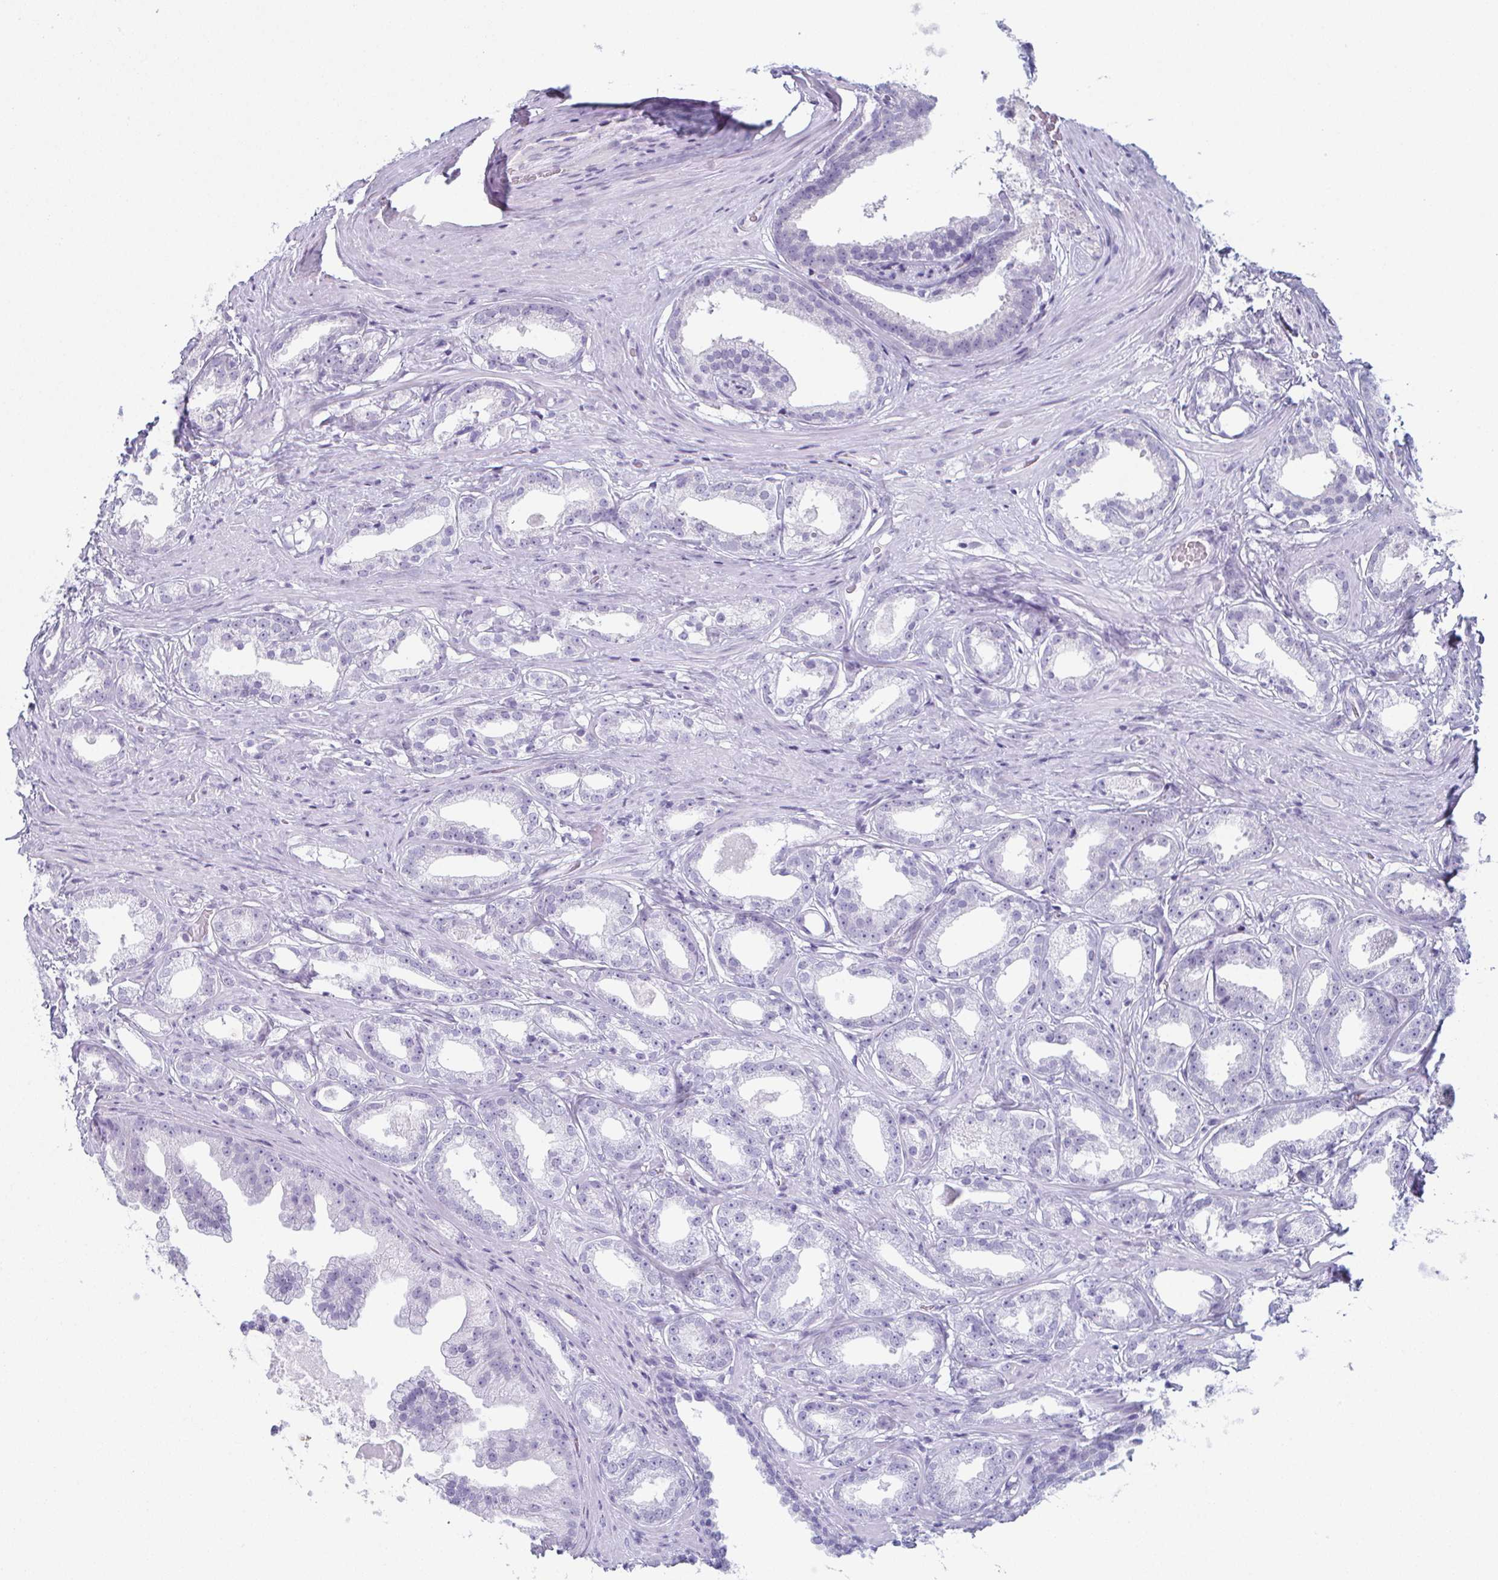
{"staining": {"intensity": "negative", "quantity": "none", "location": "none"}, "tissue": "prostate cancer", "cell_type": "Tumor cells", "image_type": "cancer", "snomed": [{"axis": "morphology", "description": "Adenocarcinoma, Low grade"}, {"axis": "topography", "description": "Prostate"}], "caption": "Protein analysis of adenocarcinoma (low-grade) (prostate) shows no significant positivity in tumor cells.", "gene": "ENKUR", "patient": {"sex": "male", "age": 65}}